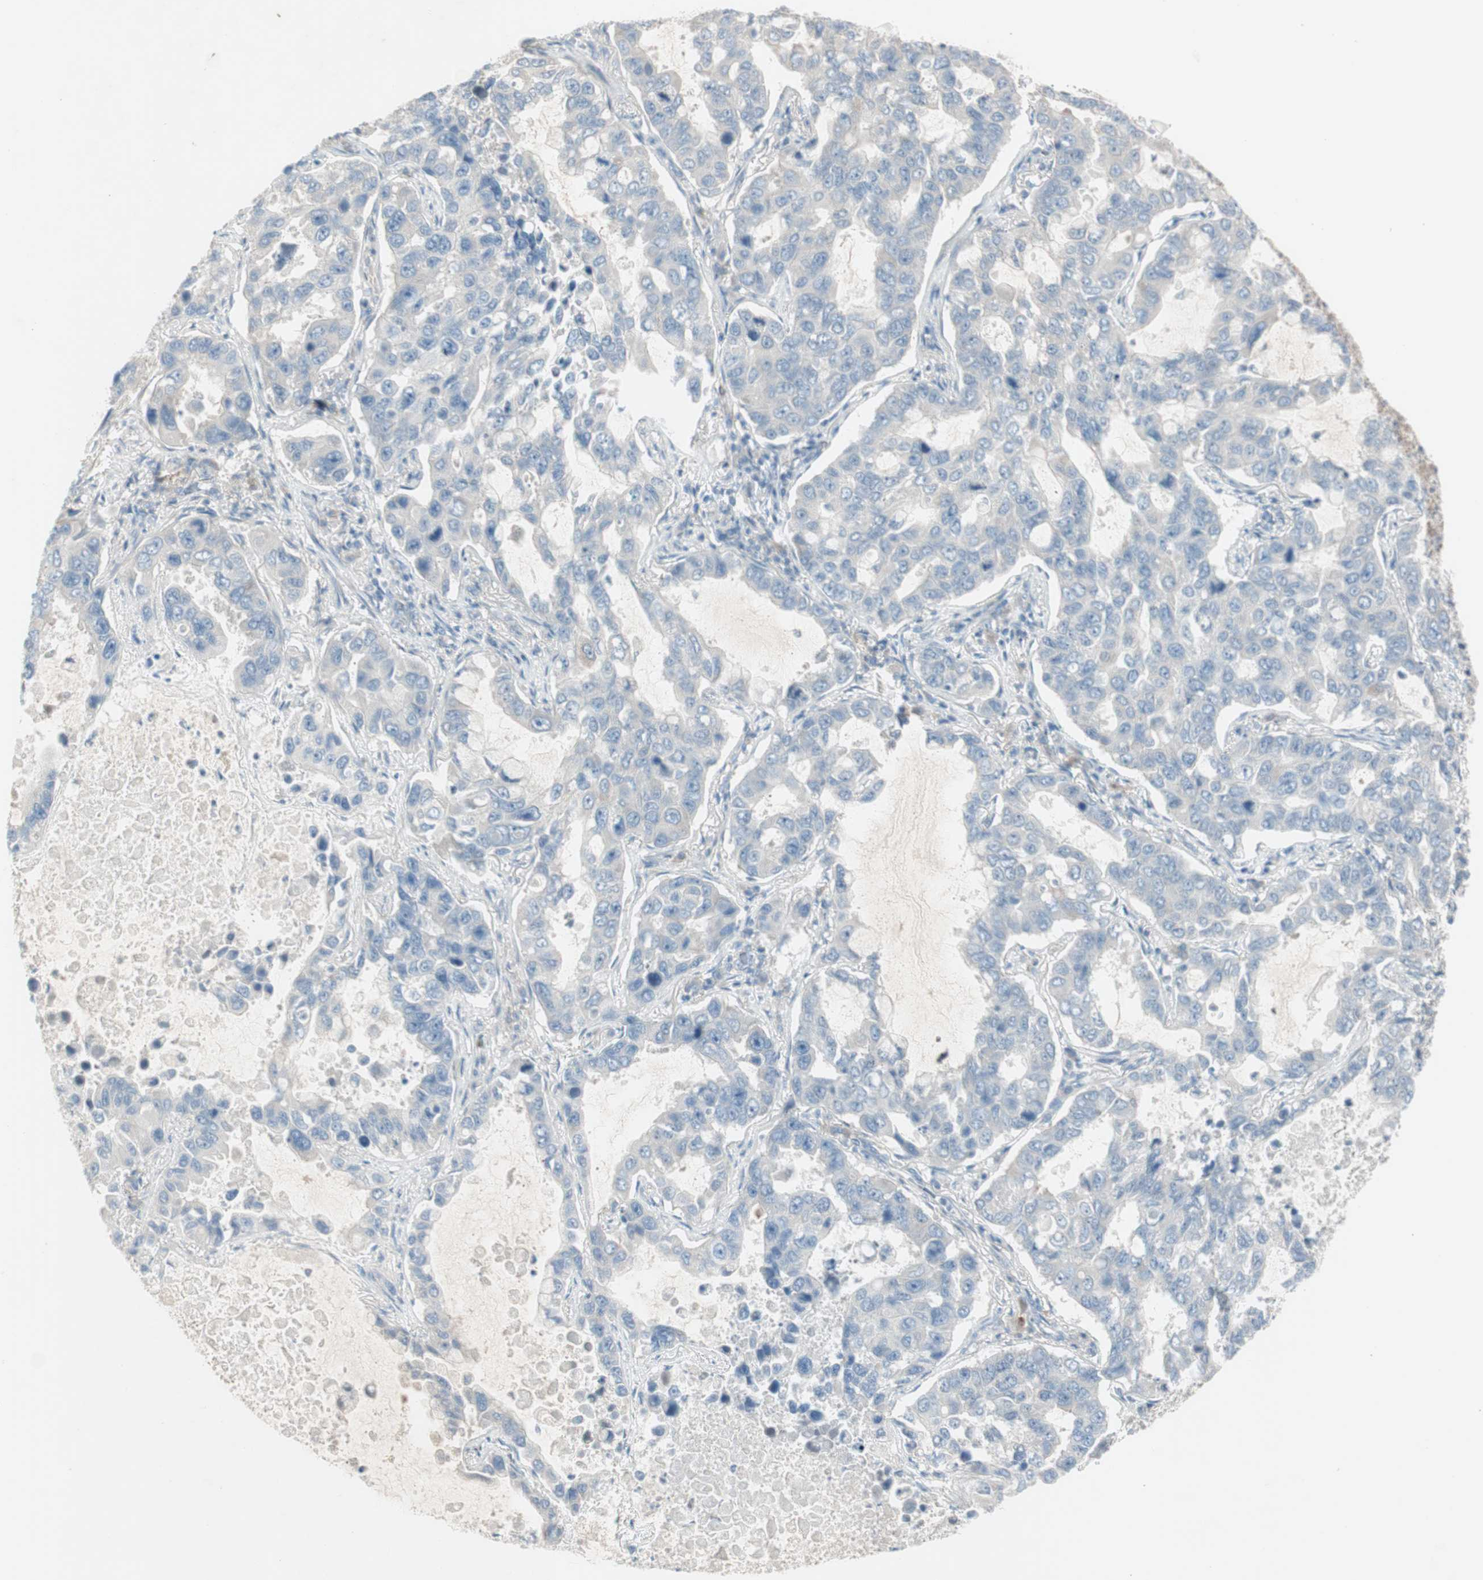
{"staining": {"intensity": "negative", "quantity": "none", "location": "none"}, "tissue": "lung cancer", "cell_type": "Tumor cells", "image_type": "cancer", "snomed": [{"axis": "morphology", "description": "Adenocarcinoma, NOS"}, {"axis": "topography", "description": "Lung"}], "caption": "IHC of human lung cancer (adenocarcinoma) reveals no positivity in tumor cells.", "gene": "MAPRE3", "patient": {"sex": "male", "age": 64}}